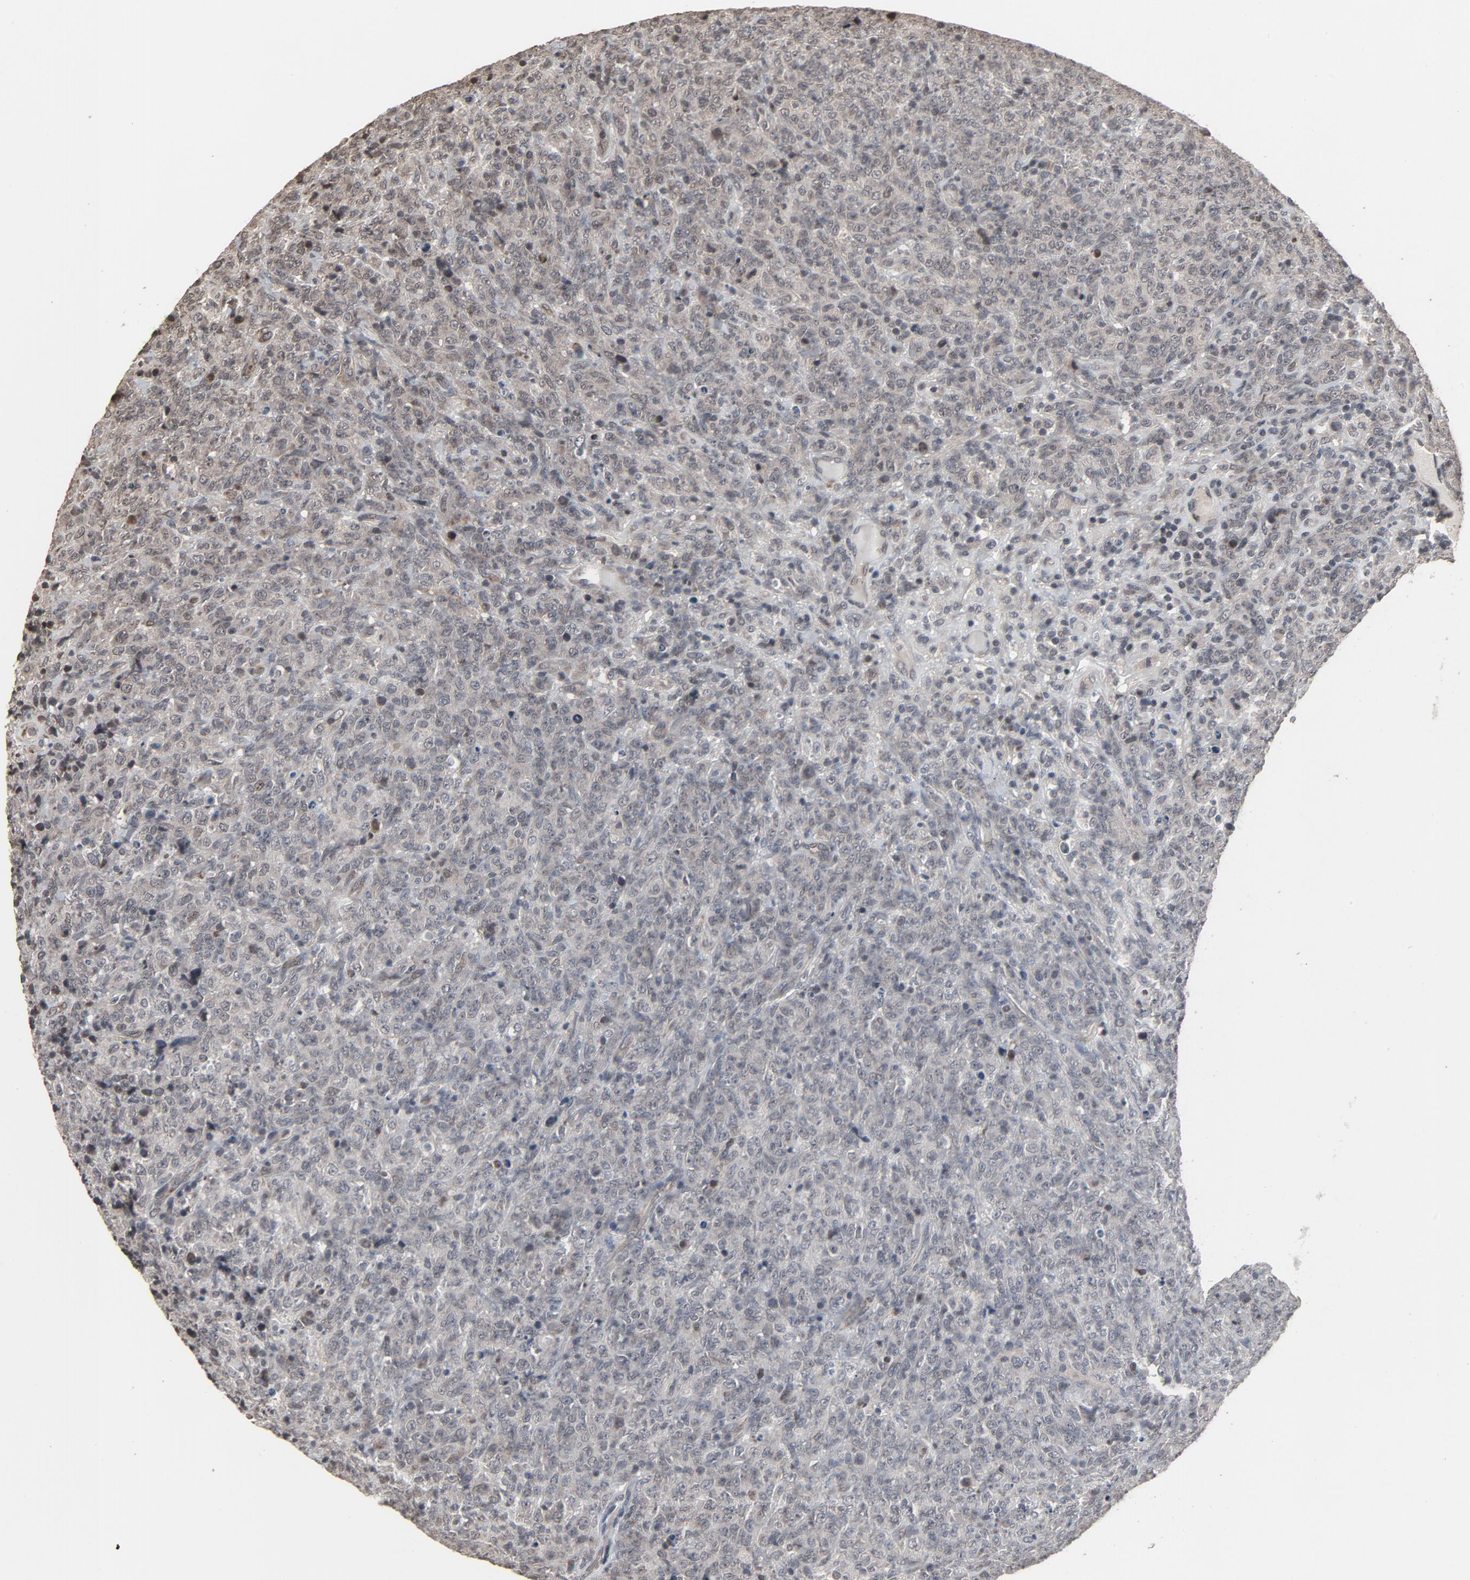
{"staining": {"intensity": "weak", "quantity": "25%-75%", "location": "cytoplasmic/membranous,nuclear"}, "tissue": "lymphoma", "cell_type": "Tumor cells", "image_type": "cancer", "snomed": [{"axis": "morphology", "description": "Malignant lymphoma, non-Hodgkin's type, High grade"}, {"axis": "topography", "description": "Tonsil"}], "caption": "A low amount of weak cytoplasmic/membranous and nuclear positivity is appreciated in about 25%-75% of tumor cells in lymphoma tissue.", "gene": "POM121", "patient": {"sex": "female", "age": 36}}